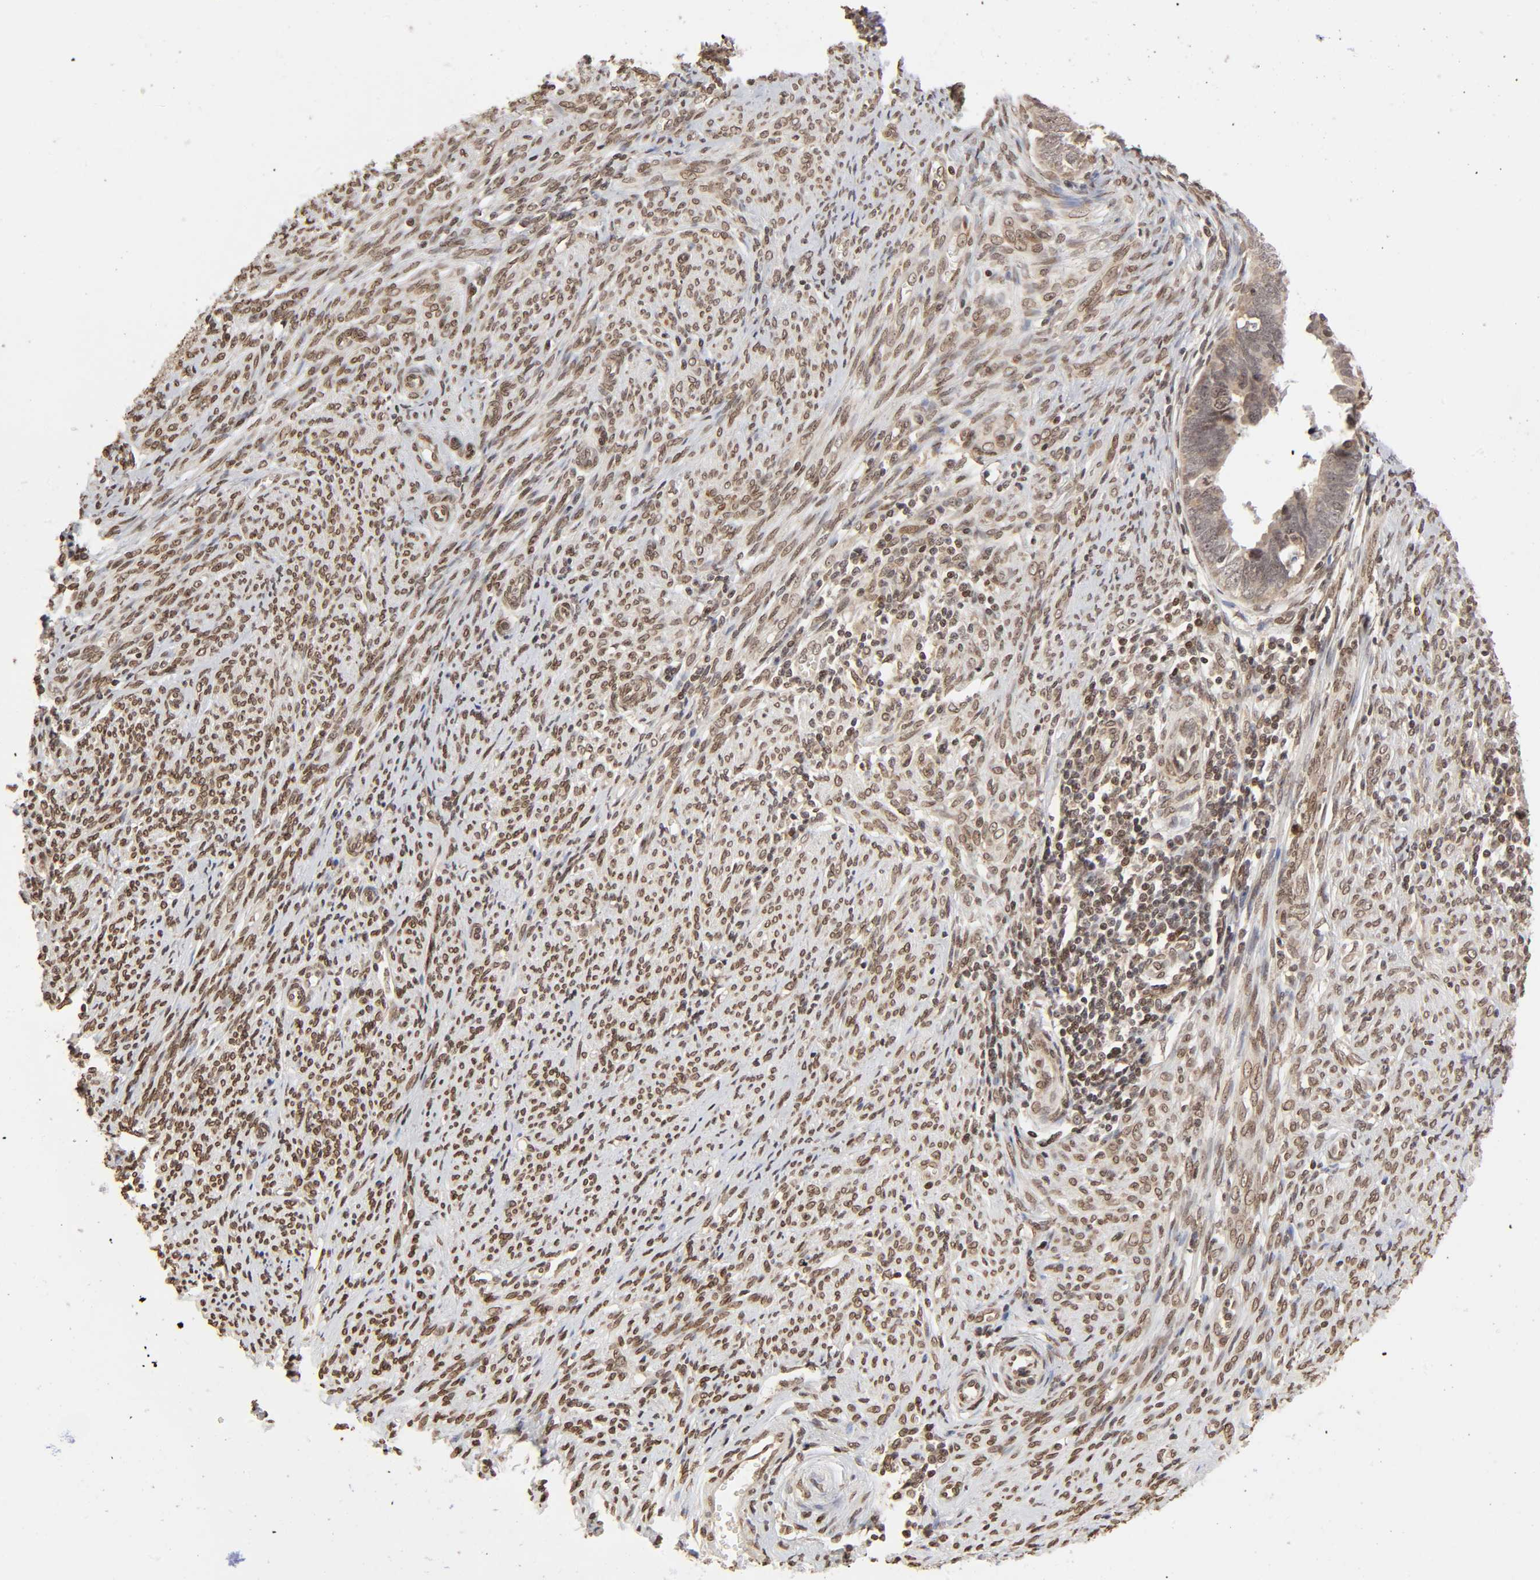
{"staining": {"intensity": "weak", "quantity": ">75%", "location": "cytoplasmic/membranous,nuclear"}, "tissue": "endometrial cancer", "cell_type": "Tumor cells", "image_type": "cancer", "snomed": [{"axis": "morphology", "description": "Adenocarcinoma, NOS"}, {"axis": "topography", "description": "Endometrium"}], "caption": "This histopathology image demonstrates IHC staining of human adenocarcinoma (endometrial), with low weak cytoplasmic/membranous and nuclear expression in approximately >75% of tumor cells.", "gene": "MLLT6", "patient": {"sex": "female", "age": 75}}